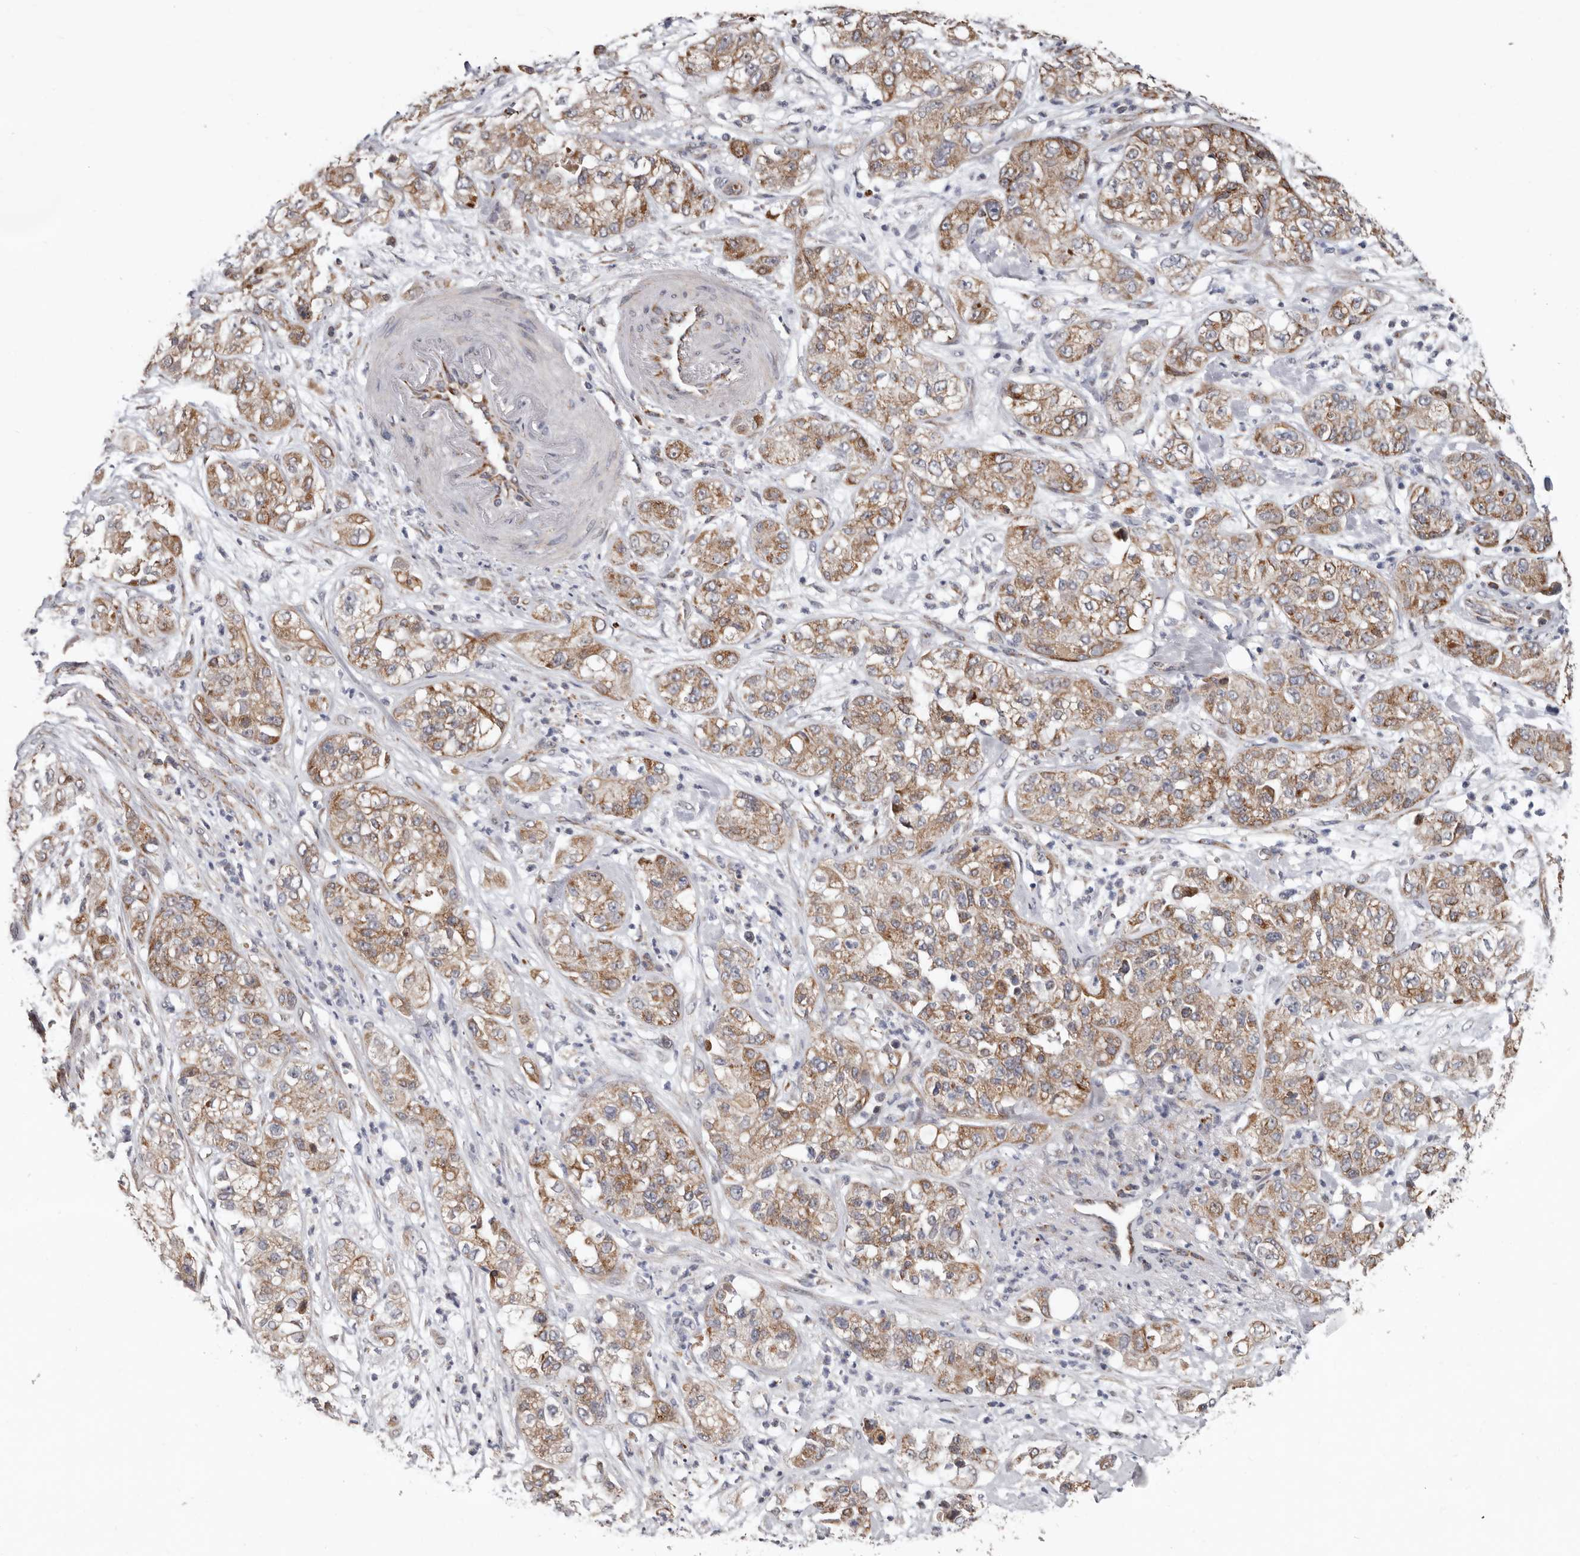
{"staining": {"intensity": "weak", "quantity": ">75%", "location": "cytoplasmic/membranous"}, "tissue": "pancreatic cancer", "cell_type": "Tumor cells", "image_type": "cancer", "snomed": [{"axis": "morphology", "description": "Adenocarcinoma, NOS"}, {"axis": "topography", "description": "Pancreas"}], "caption": "Pancreatic adenocarcinoma was stained to show a protein in brown. There is low levels of weak cytoplasmic/membranous expression in about >75% of tumor cells. The staining was performed using DAB, with brown indicating positive protein expression. Nuclei are stained blue with hematoxylin.", "gene": "MRPL18", "patient": {"sex": "female", "age": 78}}